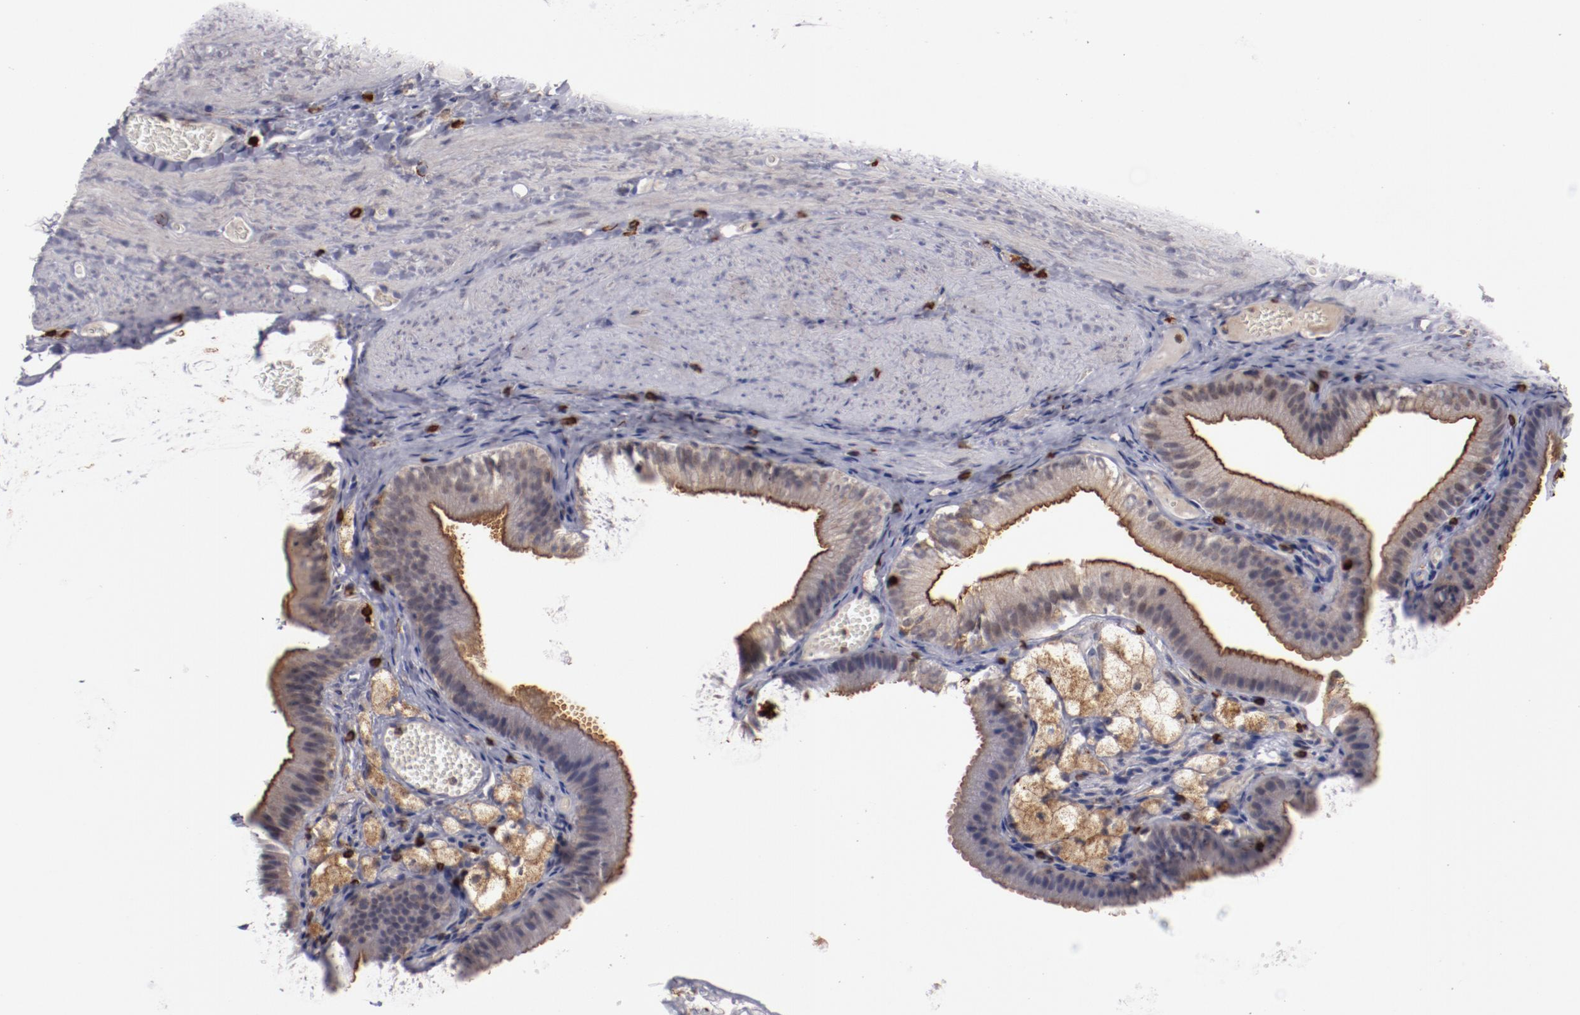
{"staining": {"intensity": "moderate", "quantity": ">75%", "location": "cytoplasmic/membranous"}, "tissue": "gallbladder", "cell_type": "Glandular cells", "image_type": "normal", "snomed": [{"axis": "morphology", "description": "Normal tissue, NOS"}, {"axis": "topography", "description": "Gallbladder"}], "caption": "Benign gallbladder exhibits moderate cytoplasmic/membranous expression in about >75% of glandular cells, visualized by immunohistochemistry.", "gene": "STX3", "patient": {"sex": "female", "age": 24}}